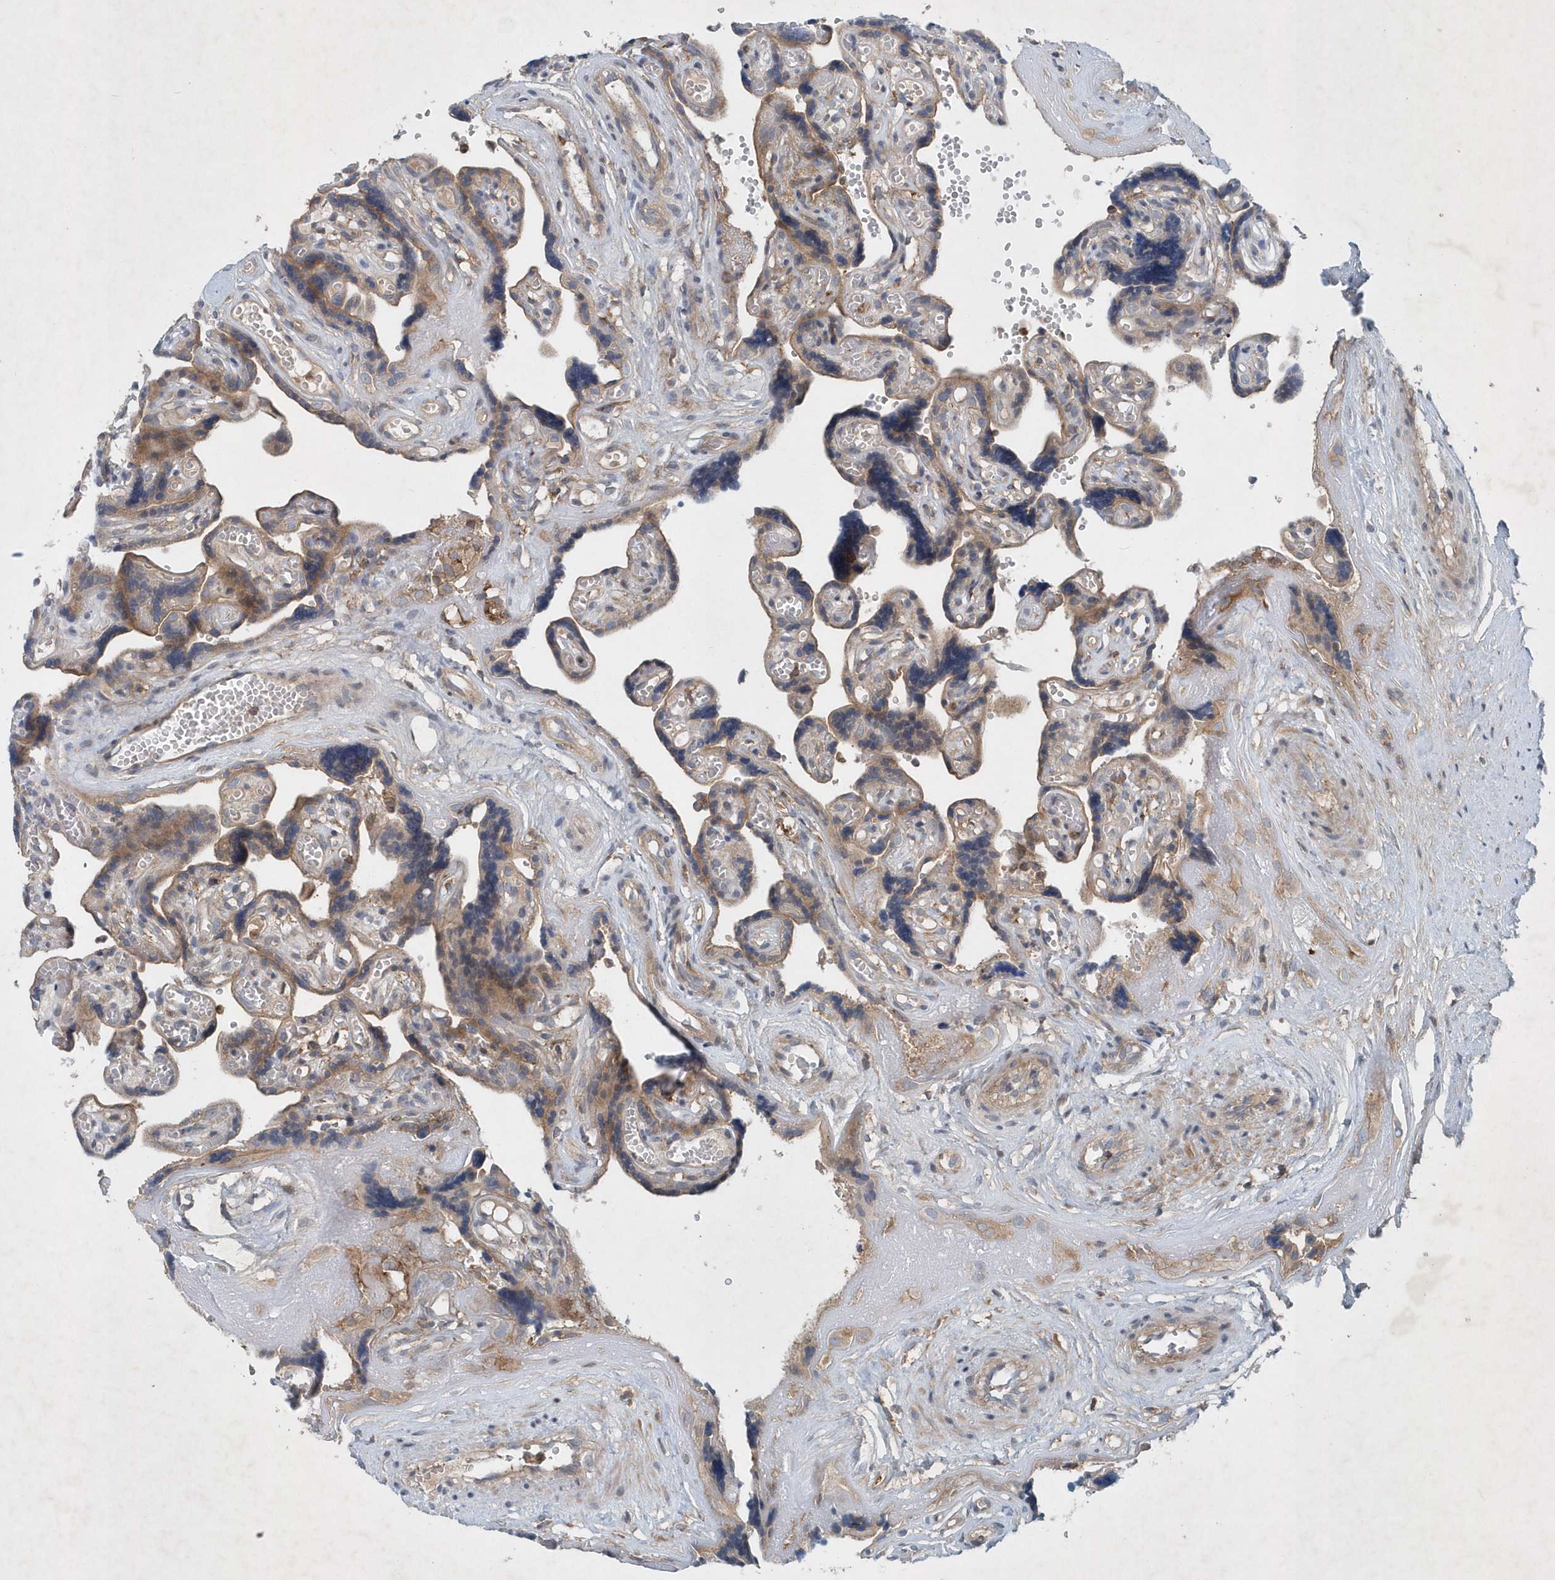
{"staining": {"intensity": "moderate", "quantity": ">75%", "location": "cytoplasmic/membranous"}, "tissue": "placenta", "cell_type": "Trophoblastic cells", "image_type": "normal", "snomed": [{"axis": "morphology", "description": "Normal tissue, NOS"}, {"axis": "topography", "description": "Placenta"}], "caption": "Immunohistochemical staining of unremarkable human placenta demonstrates medium levels of moderate cytoplasmic/membranous staining in about >75% of trophoblastic cells. Ihc stains the protein of interest in brown and the nuclei are stained blue.", "gene": "P2RY10", "patient": {"sex": "female", "age": 30}}